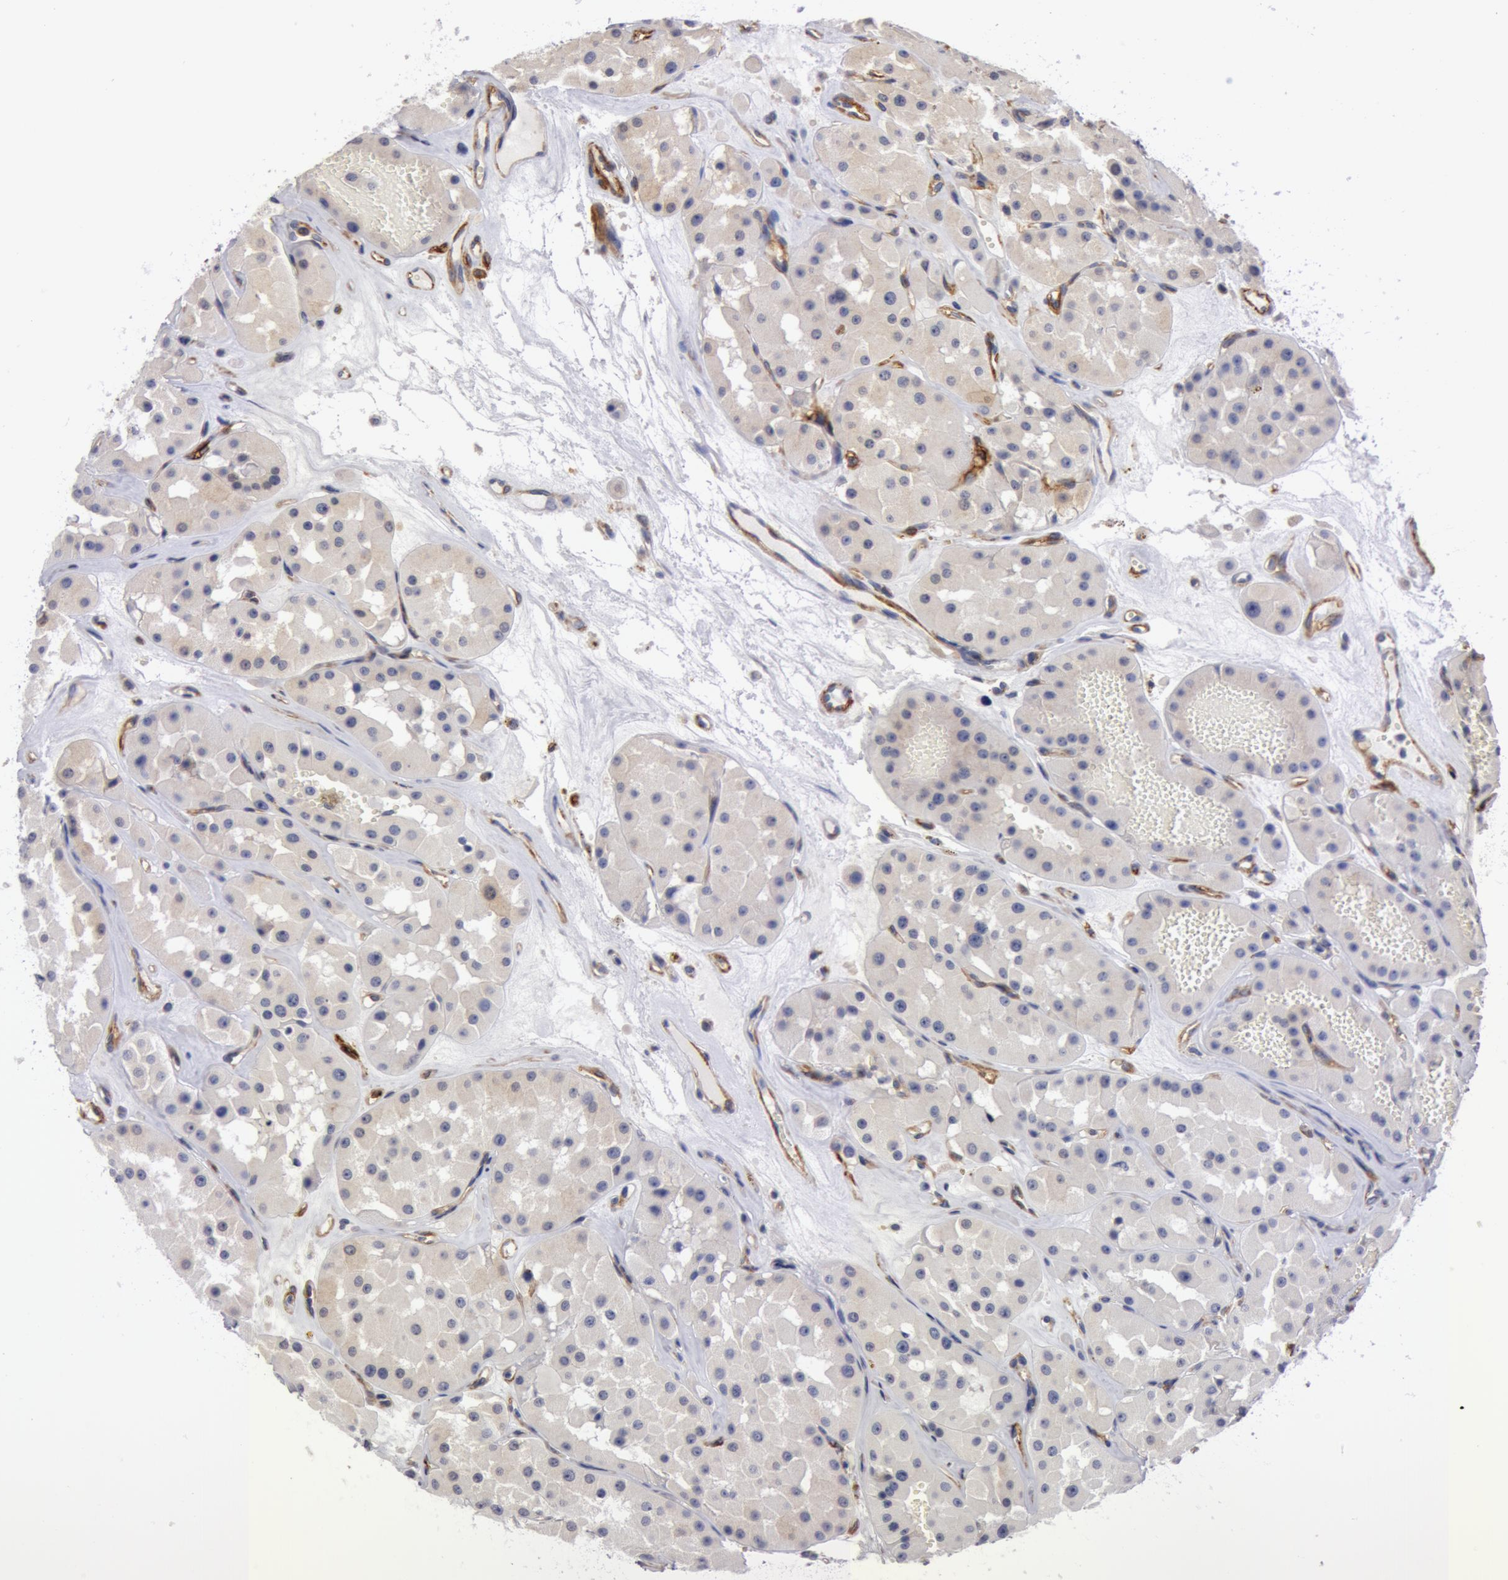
{"staining": {"intensity": "negative", "quantity": "none", "location": "none"}, "tissue": "renal cancer", "cell_type": "Tumor cells", "image_type": "cancer", "snomed": [{"axis": "morphology", "description": "Adenocarcinoma, uncertain malignant potential"}, {"axis": "topography", "description": "Kidney"}], "caption": "Protein analysis of renal cancer (adenocarcinoma,  uncertain malignant potential) demonstrates no significant staining in tumor cells.", "gene": "IL23A", "patient": {"sex": "male", "age": 63}}